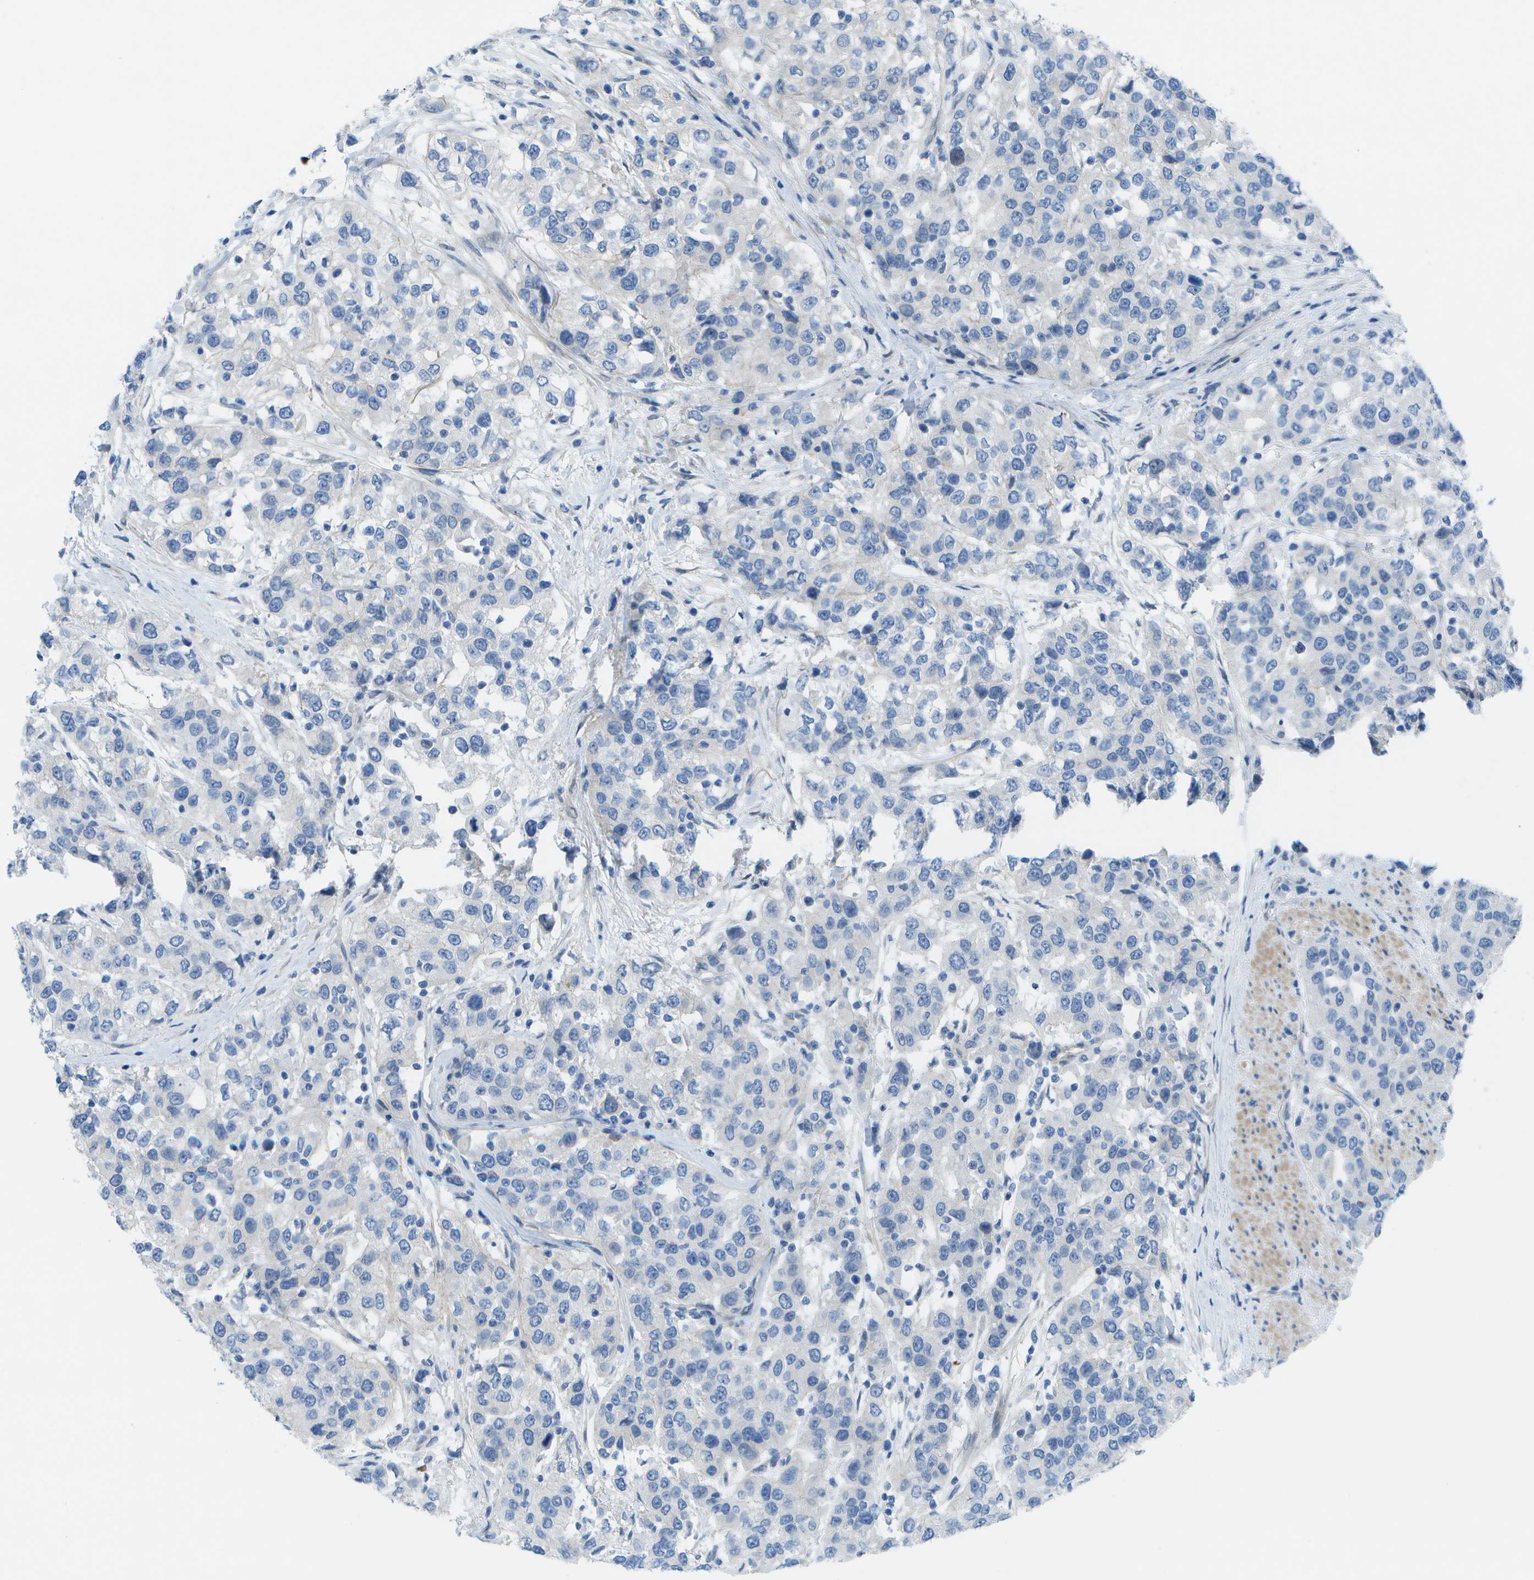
{"staining": {"intensity": "negative", "quantity": "none", "location": "none"}, "tissue": "urothelial cancer", "cell_type": "Tumor cells", "image_type": "cancer", "snomed": [{"axis": "morphology", "description": "Urothelial carcinoma, High grade"}, {"axis": "topography", "description": "Urinary bladder"}], "caption": "Tumor cells show no significant protein positivity in urothelial cancer. (DAB (3,3'-diaminobenzidine) immunohistochemistry with hematoxylin counter stain).", "gene": "SORBS3", "patient": {"sex": "female", "age": 80}}